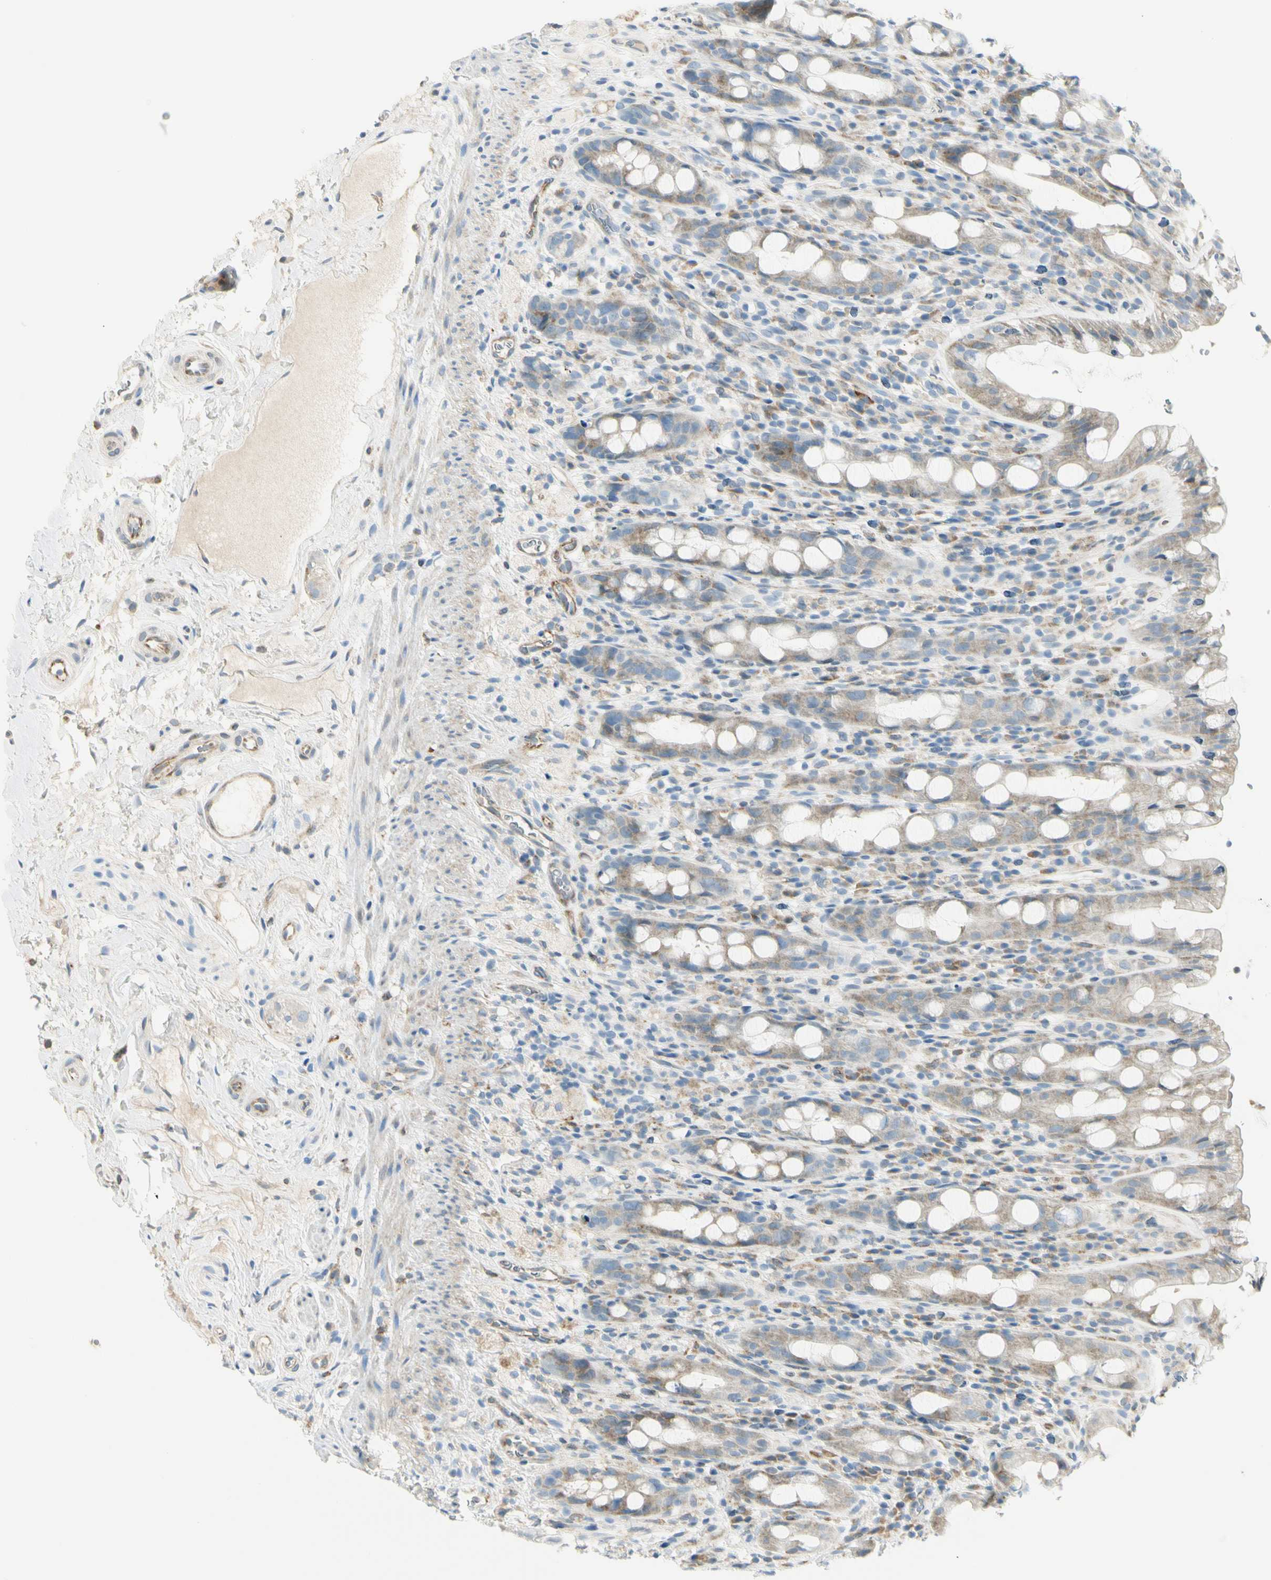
{"staining": {"intensity": "moderate", "quantity": "25%-75%", "location": "cytoplasmic/membranous"}, "tissue": "rectum", "cell_type": "Glandular cells", "image_type": "normal", "snomed": [{"axis": "morphology", "description": "Normal tissue, NOS"}, {"axis": "topography", "description": "Rectum"}], "caption": "High-magnification brightfield microscopy of unremarkable rectum stained with DAB (brown) and counterstained with hematoxylin (blue). glandular cells exhibit moderate cytoplasmic/membranous positivity is seen in approximately25%-75% of cells.", "gene": "TNFSF11", "patient": {"sex": "male", "age": 44}}